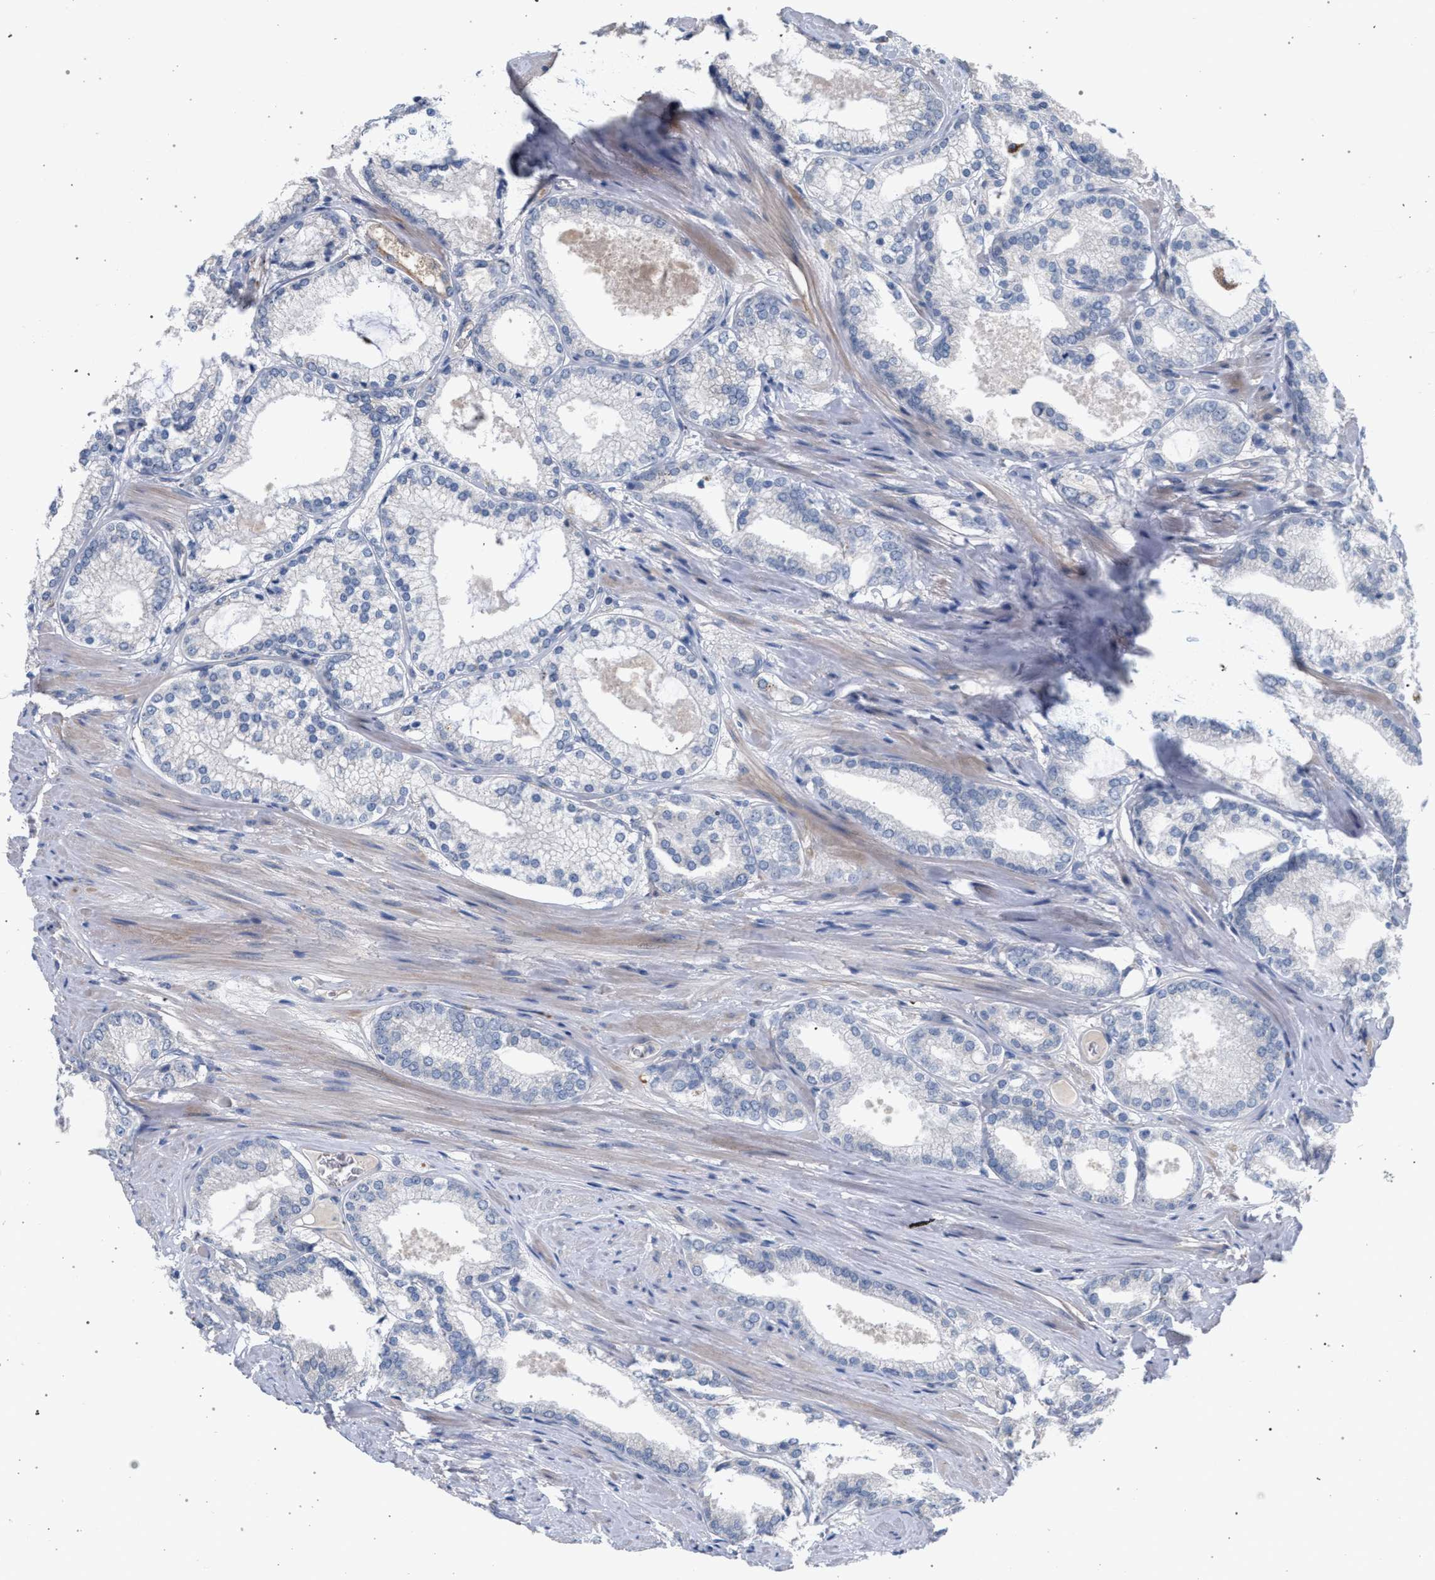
{"staining": {"intensity": "negative", "quantity": "none", "location": "none"}, "tissue": "prostate cancer", "cell_type": "Tumor cells", "image_type": "cancer", "snomed": [{"axis": "morphology", "description": "Adenocarcinoma, High grade"}, {"axis": "topography", "description": "Prostate"}], "caption": "This is a photomicrograph of immunohistochemistry (IHC) staining of prostate cancer, which shows no staining in tumor cells.", "gene": "MAMDC2", "patient": {"sex": "male", "age": 61}}